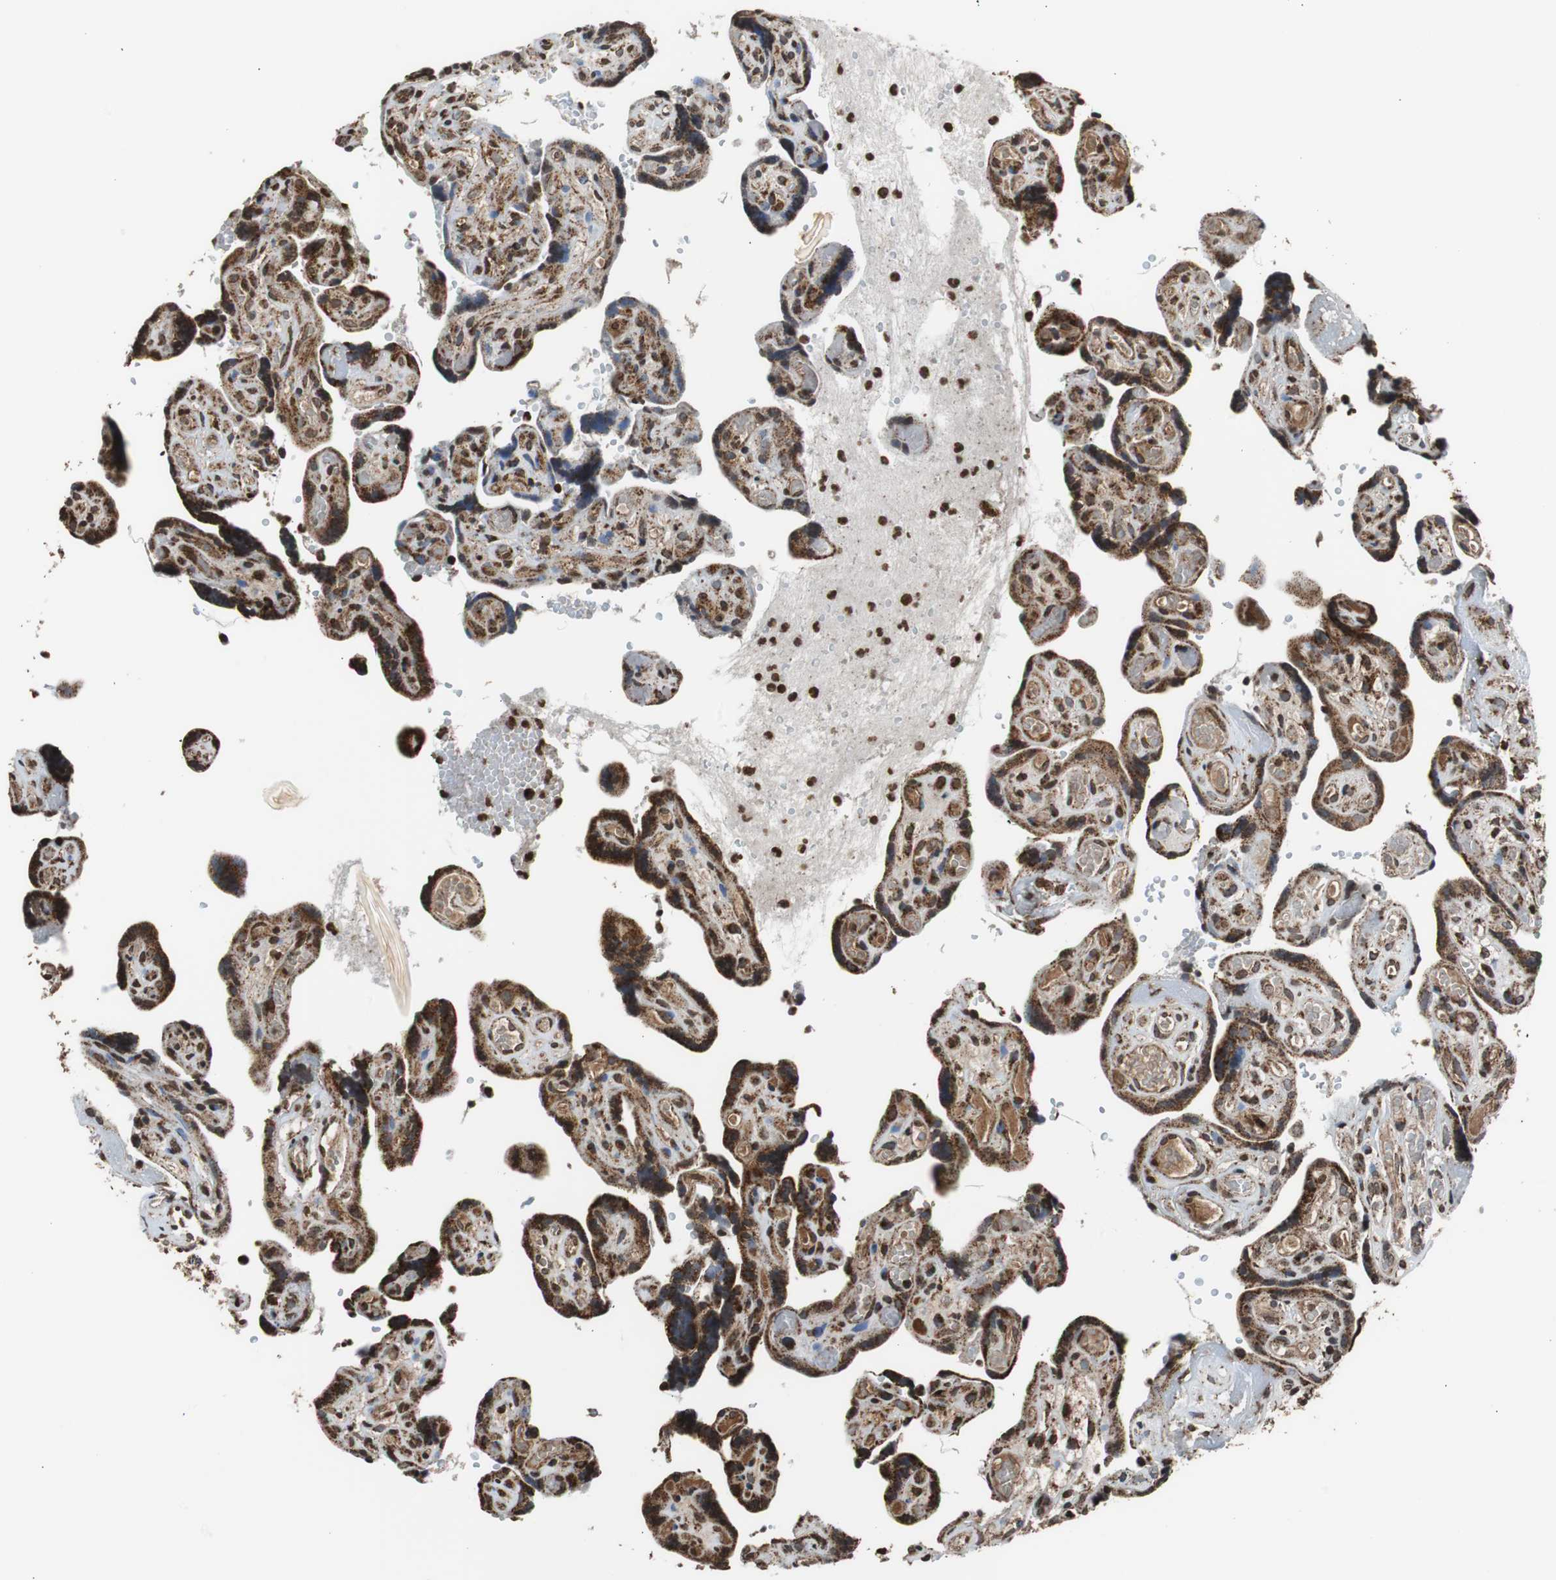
{"staining": {"intensity": "strong", "quantity": ">75%", "location": "cytoplasmic/membranous"}, "tissue": "placenta", "cell_type": "Decidual cells", "image_type": "normal", "snomed": [{"axis": "morphology", "description": "Normal tissue, NOS"}, {"axis": "topography", "description": "Placenta"}], "caption": "Decidual cells exhibit high levels of strong cytoplasmic/membranous expression in about >75% of cells in unremarkable placenta. (Brightfield microscopy of DAB IHC at high magnification).", "gene": "HSPA9", "patient": {"sex": "female", "age": 30}}